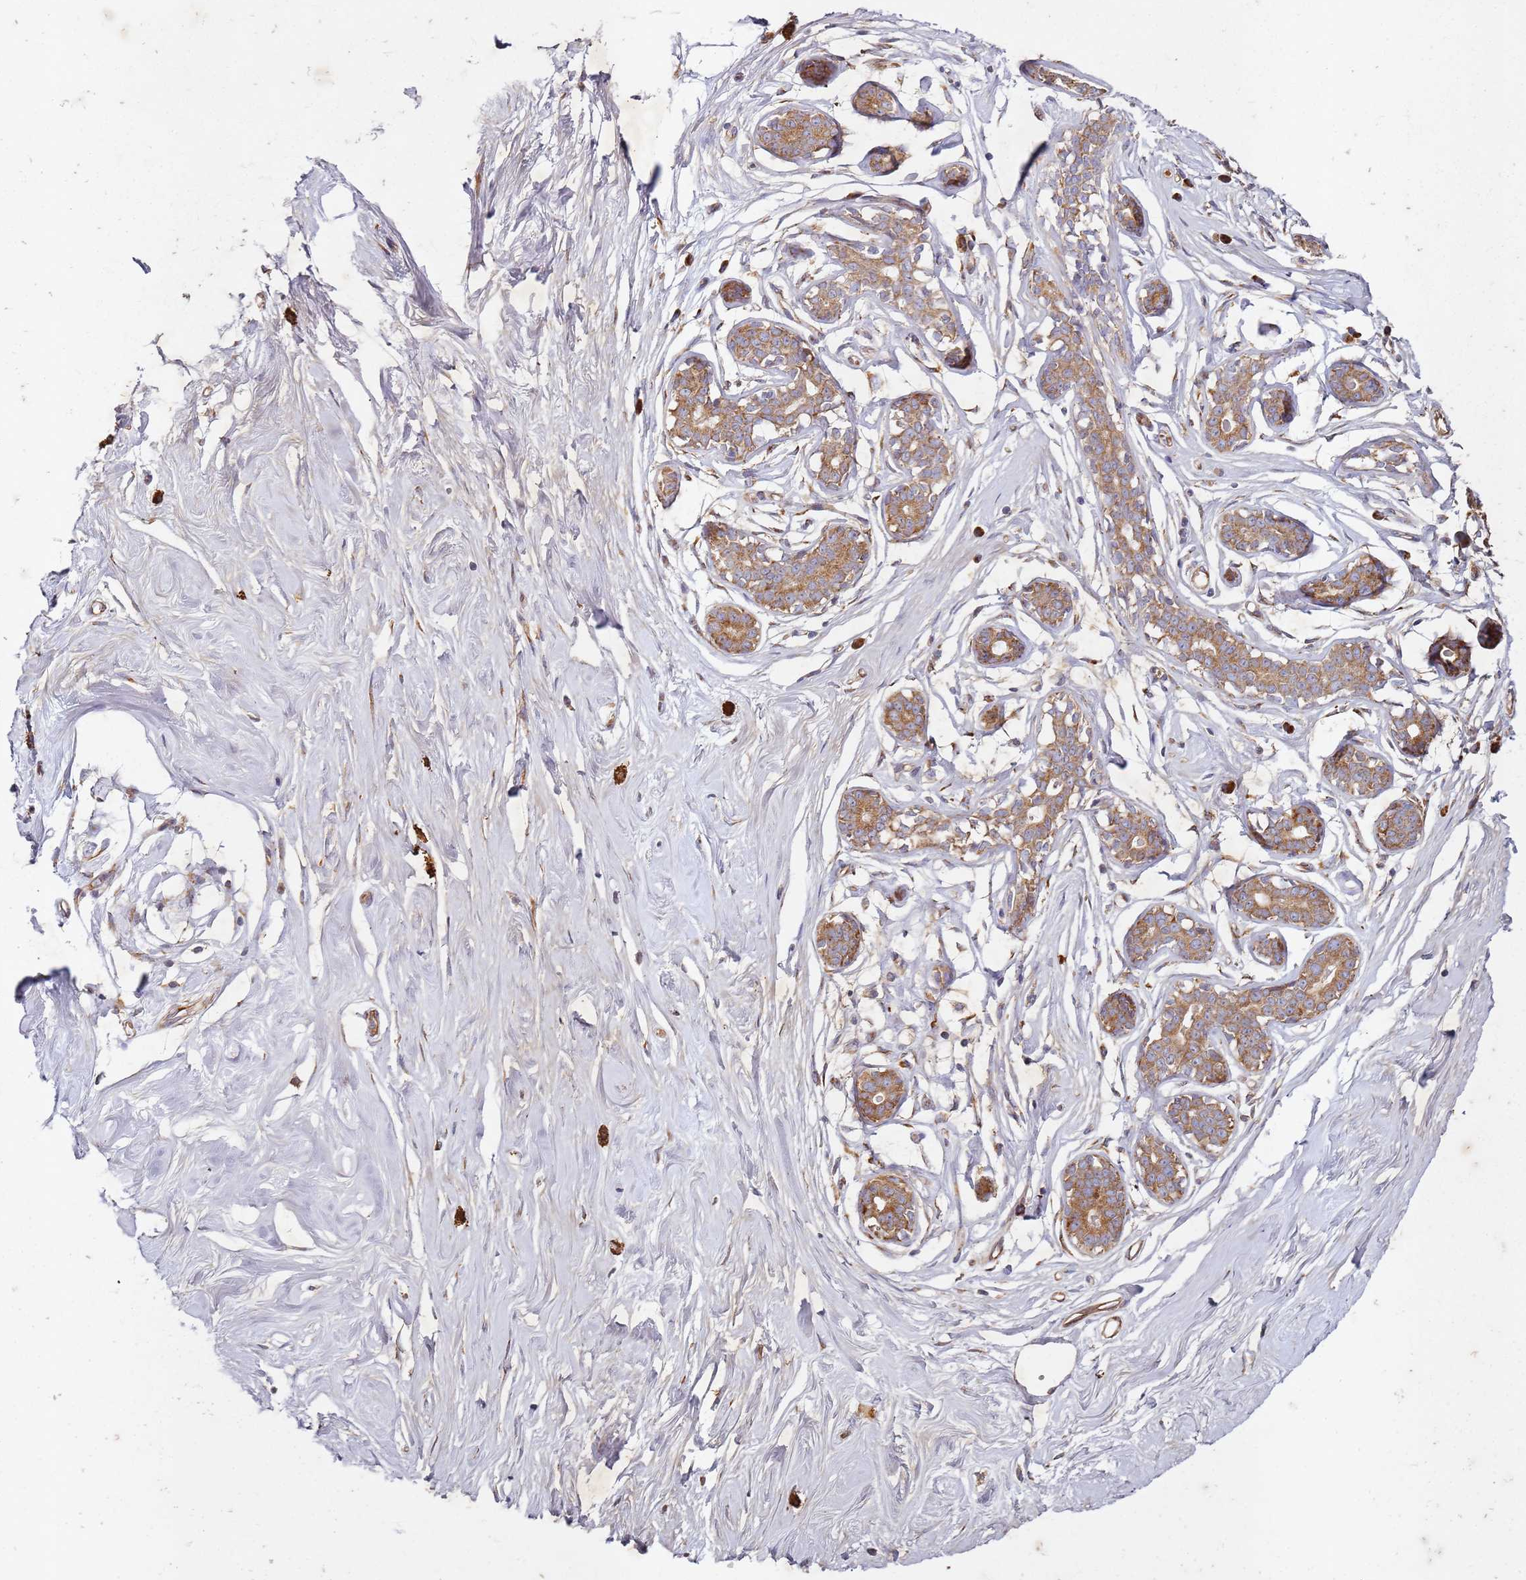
{"staining": {"intensity": "weak", "quantity": "25%-75%", "location": "cytoplasmic/membranous"}, "tissue": "breast", "cell_type": "Adipocytes", "image_type": "normal", "snomed": [{"axis": "morphology", "description": "Normal tissue, NOS"}, {"axis": "morphology", "description": "Adenoma, NOS"}, {"axis": "topography", "description": "Breast"}], "caption": "Weak cytoplasmic/membranous positivity is present in about 25%-75% of adipocytes in benign breast.", "gene": "ARFRP1", "patient": {"sex": "female", "age": 23}}